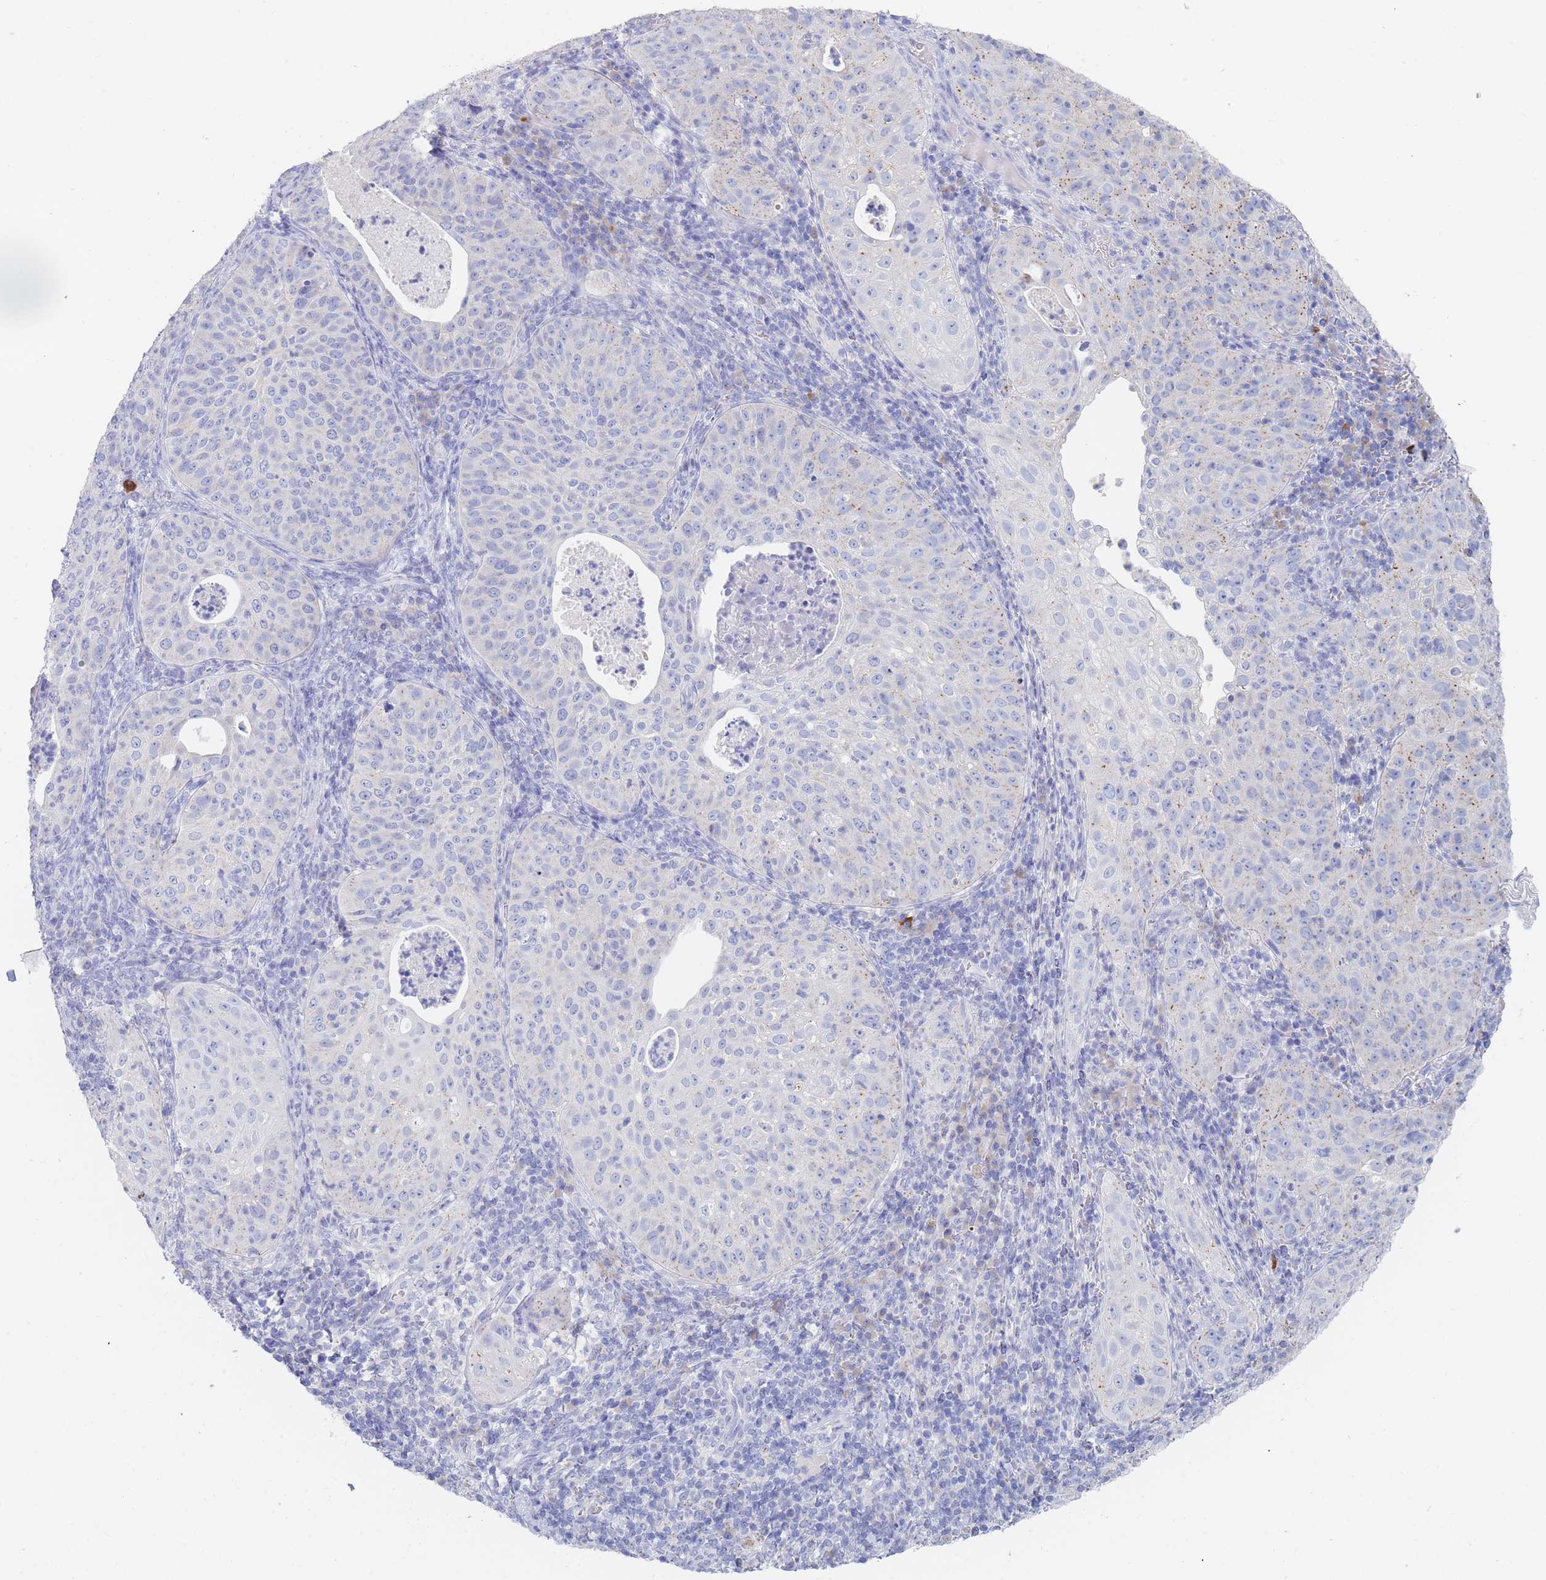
{"staining": {"intensity": "weak", "quantity": "25%-75%", "location": "cytoplasmic/membranous"}, "tissue": "cervical cancer", "cell_type": "Tumor cells", "image_type": "cancer", "snomed": [{"axis": "morphology", "description": "Squamous cell carcinoma, NOS"}, {"axis": "topography", "description": "Cervix"}], "caption": "The image displays a brown stain indicating the presence of a protein in the cytoplasmic/membranous of tumor cells in cervical squamous cell carcinoma.", "gene": "SLC25A35", "patient": {"sex": "female", "age": 52}}